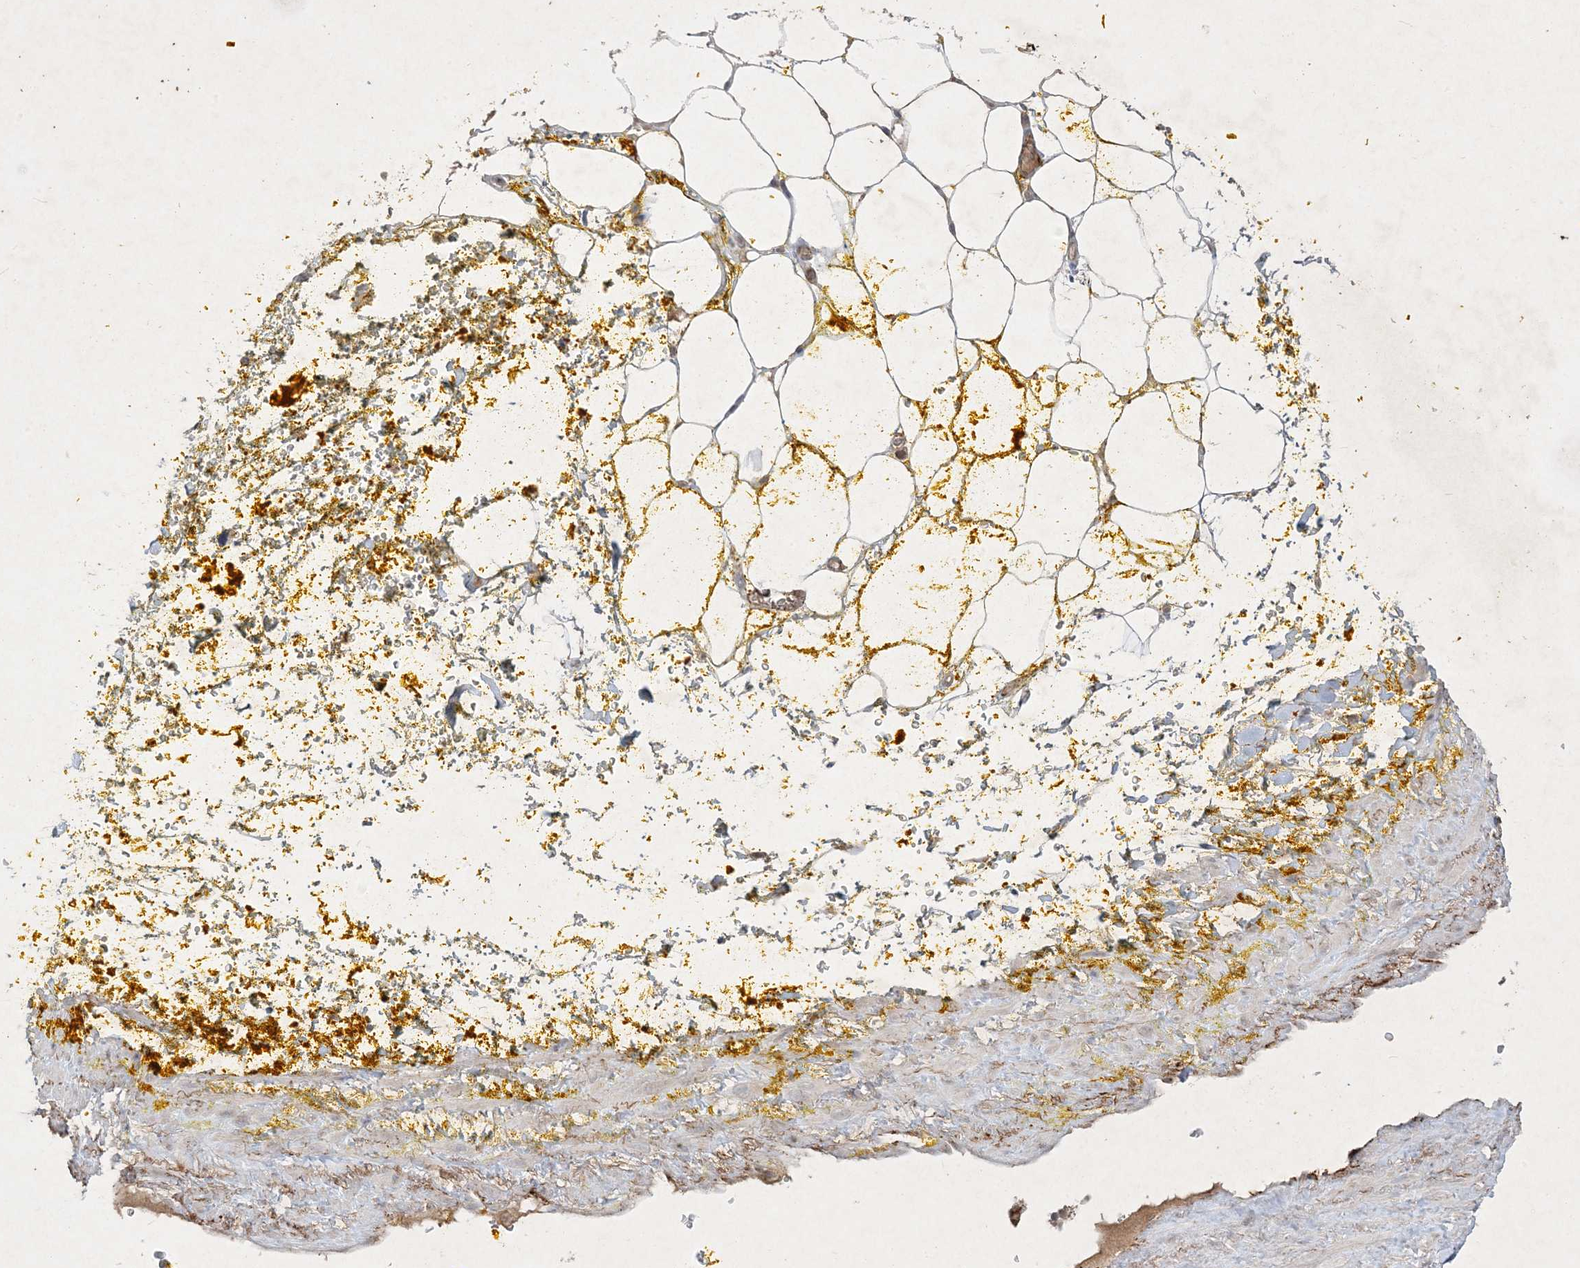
{"staining": {"intensity": "negative", "quantity": "none", "location": "none"}, "tissue": "adipose tissue", "cell_type": "Adipocytes", "image_type": "normal", "snomed": [{"axis": "morphology", "description": "Normal tissue, NOS"}, {"axis": "morphology", "description": "Adenocarcinoma, Low grade"}, {"axis": "topography", "description": "Prostate"}, {"axis": "topography", "description": "Peripheral nerve tissue"}], "caption": "Immunohistochemistry of benign human adipose tissue demonstrates no staining in adipocytes.", "gene": "PRSS36", "patient": {"sex": "male", "age": 63}}